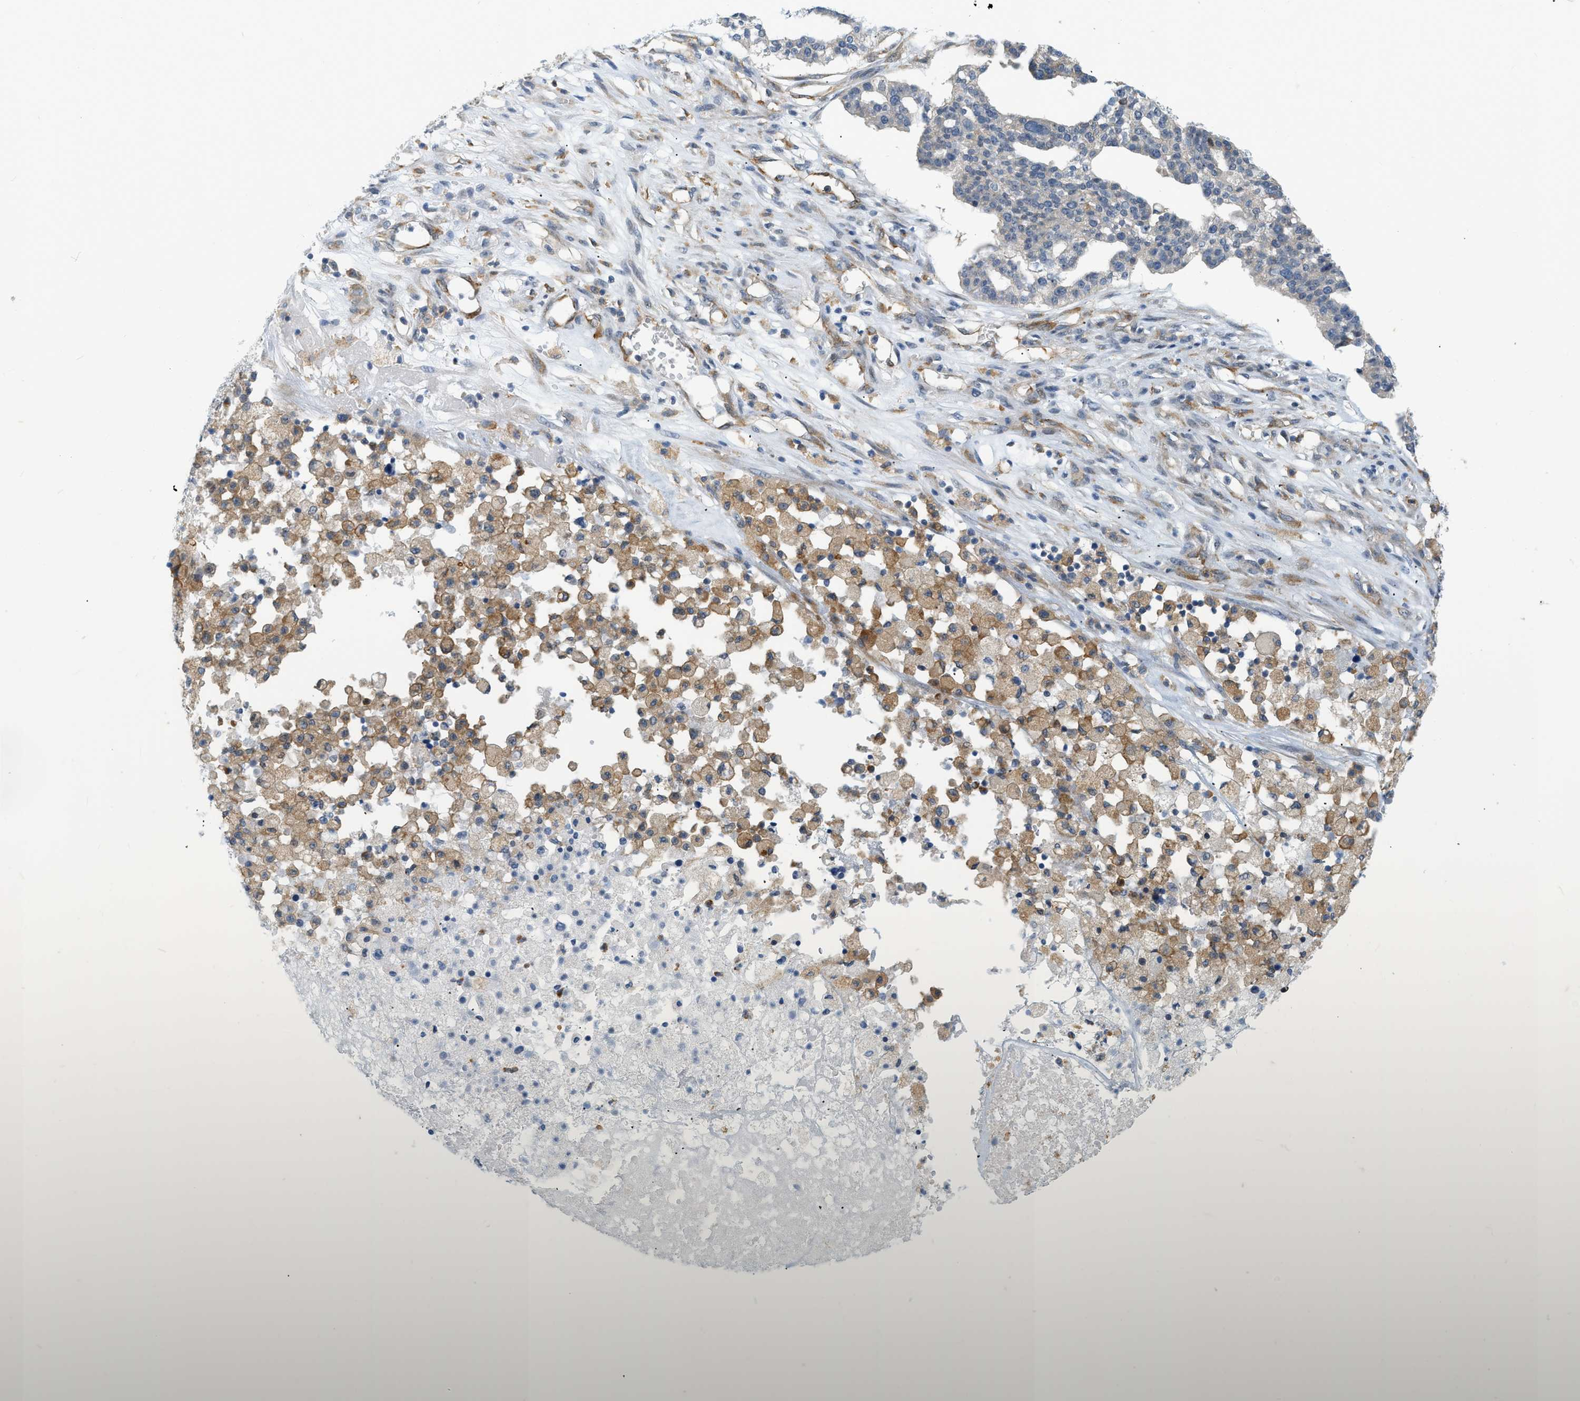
{"staining": {"intensity": "negative", "quantity": "none", "location": "none"}, "tissue": "ovarian cancer", "cell_type": "Tumor cells", "image_type": "cancer", "snomed": [{"axis": "morphology", "description": "Cystadenocarcinoma, serous, NOS"}, {"axis": "topography", "description": "Ovary"}], "caption": "The immunohistochemistry (IHC) photomicrograph has no significant expression in tumor cells of ovarian cancer (serous cystadenocarcinoma) tissue.", "gene": "ZNF408", "patient": {"sex": "female", "age": 59}}